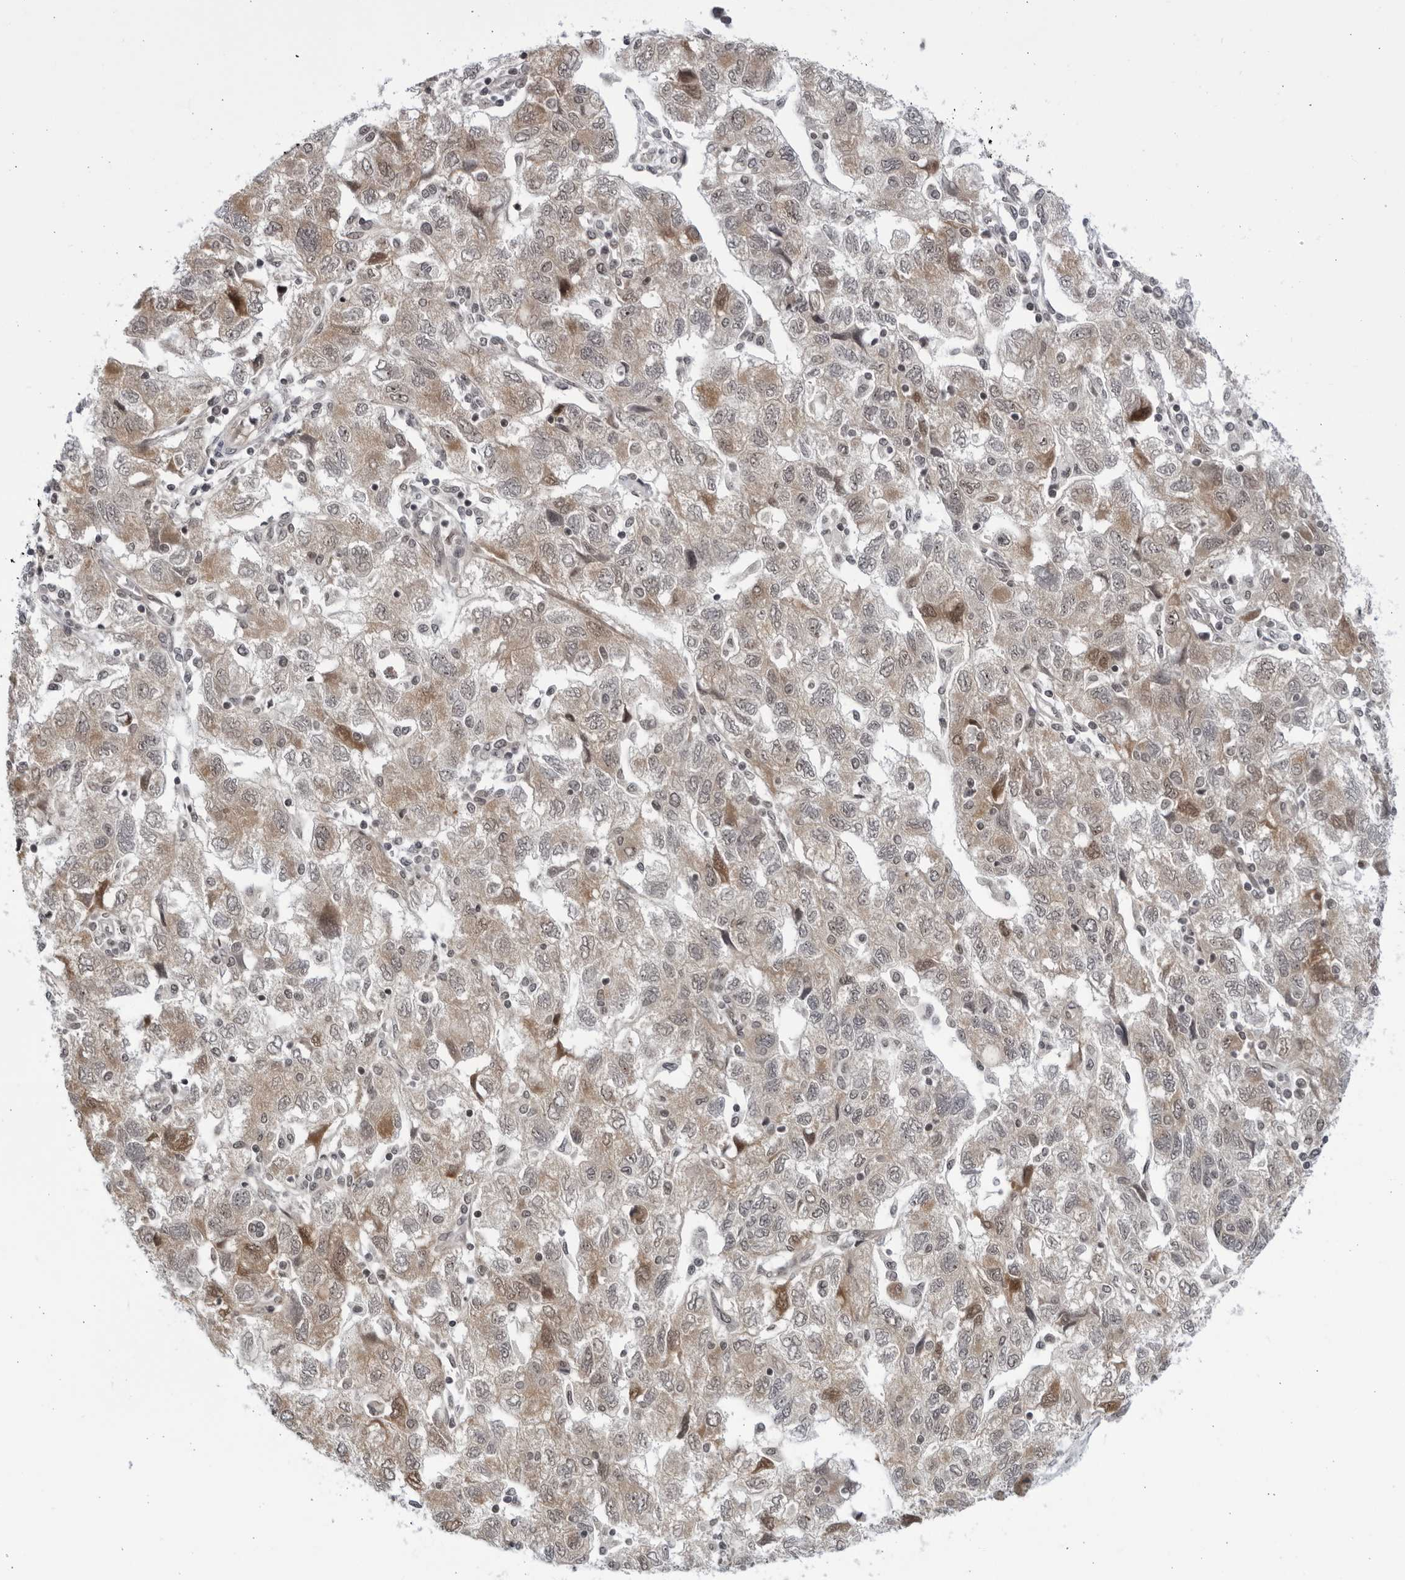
{"staining": {"intensity": "moderate", "quantity": "25%-75%", "location": "cytoplasmic/membranous,nuclear"}, "tissue": "ovarian cancer", "cell_type": "Tumor cells", "image_type": "cancer", "snomed": [{"axis": "morphology", "description": "Carcinoma, NOS"}, {"axis": "morphology", "description": "Cystadenocarcinoma, serous, NOS"}, {"axis": "topography", "description": "Ovary"}], "caption": "This is an image of immunohistochemistry staining of ovarian cancer (carcinoma), which shows moderate expression in the cytoplasmic/membranous and nuclear of tumor cells.", "gene": "ITGB3BP", "patient": {"sex": "female", "age": 69}}